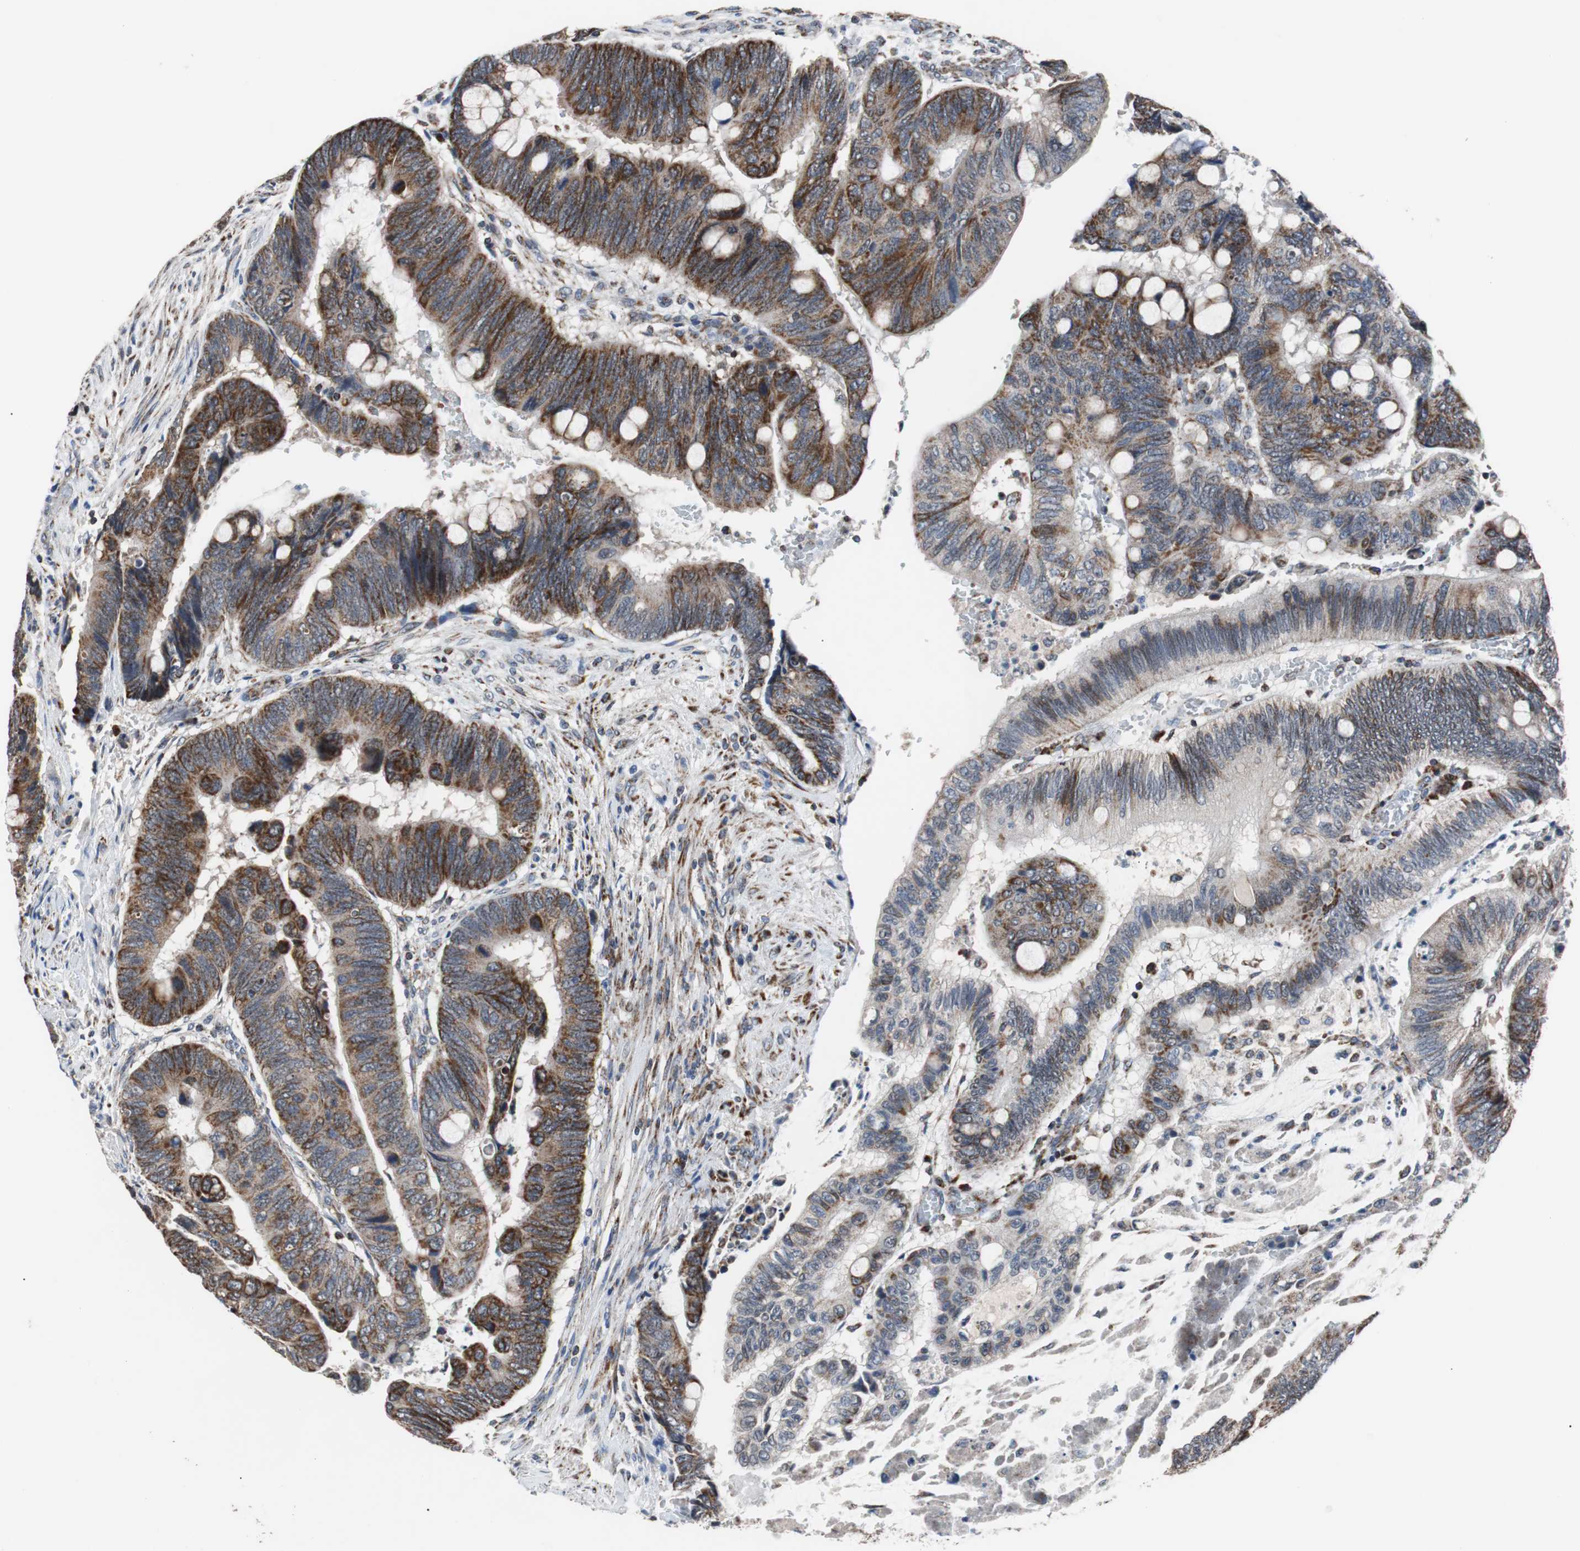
{"staining": {"intensity": "strong", "quantity": ">75%", "location": "cytoplasmic/membranous"}, "tissue": "colorectal cancer", "cell_type": "Tumor cells", "image_type": "cancer", "snomed": [{"axis": "morphology", "description": "Normal tissue, NOS"}, {"axis": "morphology", "description": "Adenocarcinoma, NOS"}, {"axis": "topography", "description": "Rectum"}], "caption": "Adenocarcinoma (colorectal) stained with a brown dye displays strong cytoplasmic/membranous positive positivity in about >75% of tumor cells.", "gene": "PITRM1", "patient": {"sex": "male", "age": 92}}